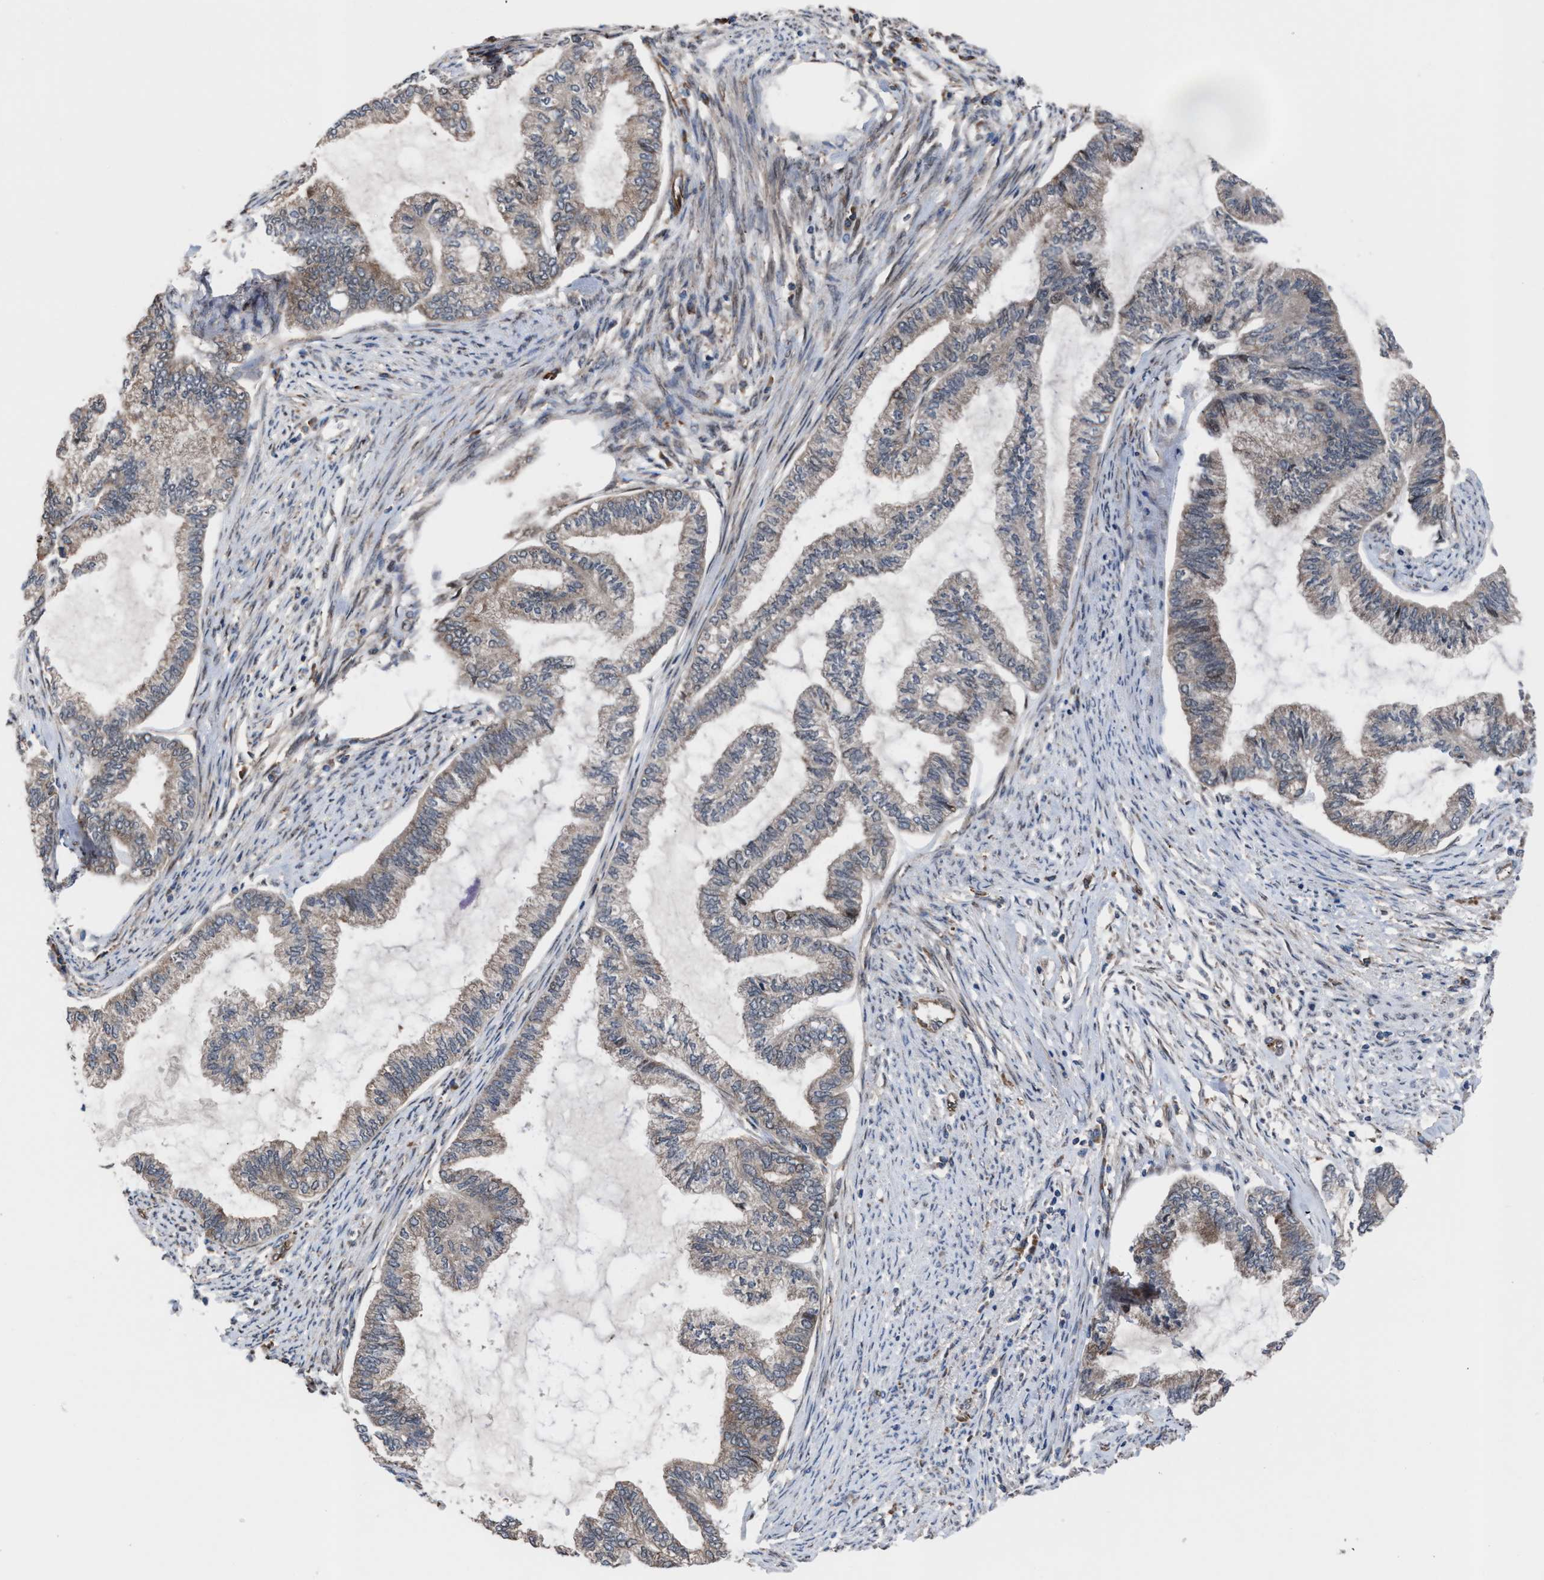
{"staining": {"intensity": "weak", "quantity": ">75%", "location": "cytoplasmic/membranous"}, "tissue": "endometrial cancer", "cell_type": "Tumor cells", "image_type": "cancer", "snomed": [{"axis": "morphology", "description": "Adenocarcinoma, NOS"}, {"axis": "topography", "description": "Endometrium"}], "caption": "DAB immunohistochemical staining of human endometrial adenocarcinoma displays weak cytoplasmic/membranous protein expression in approximately >75% of tumor cells.", "gene": "TP53BP2", "patient": {"sex": "female", "age": 86}}